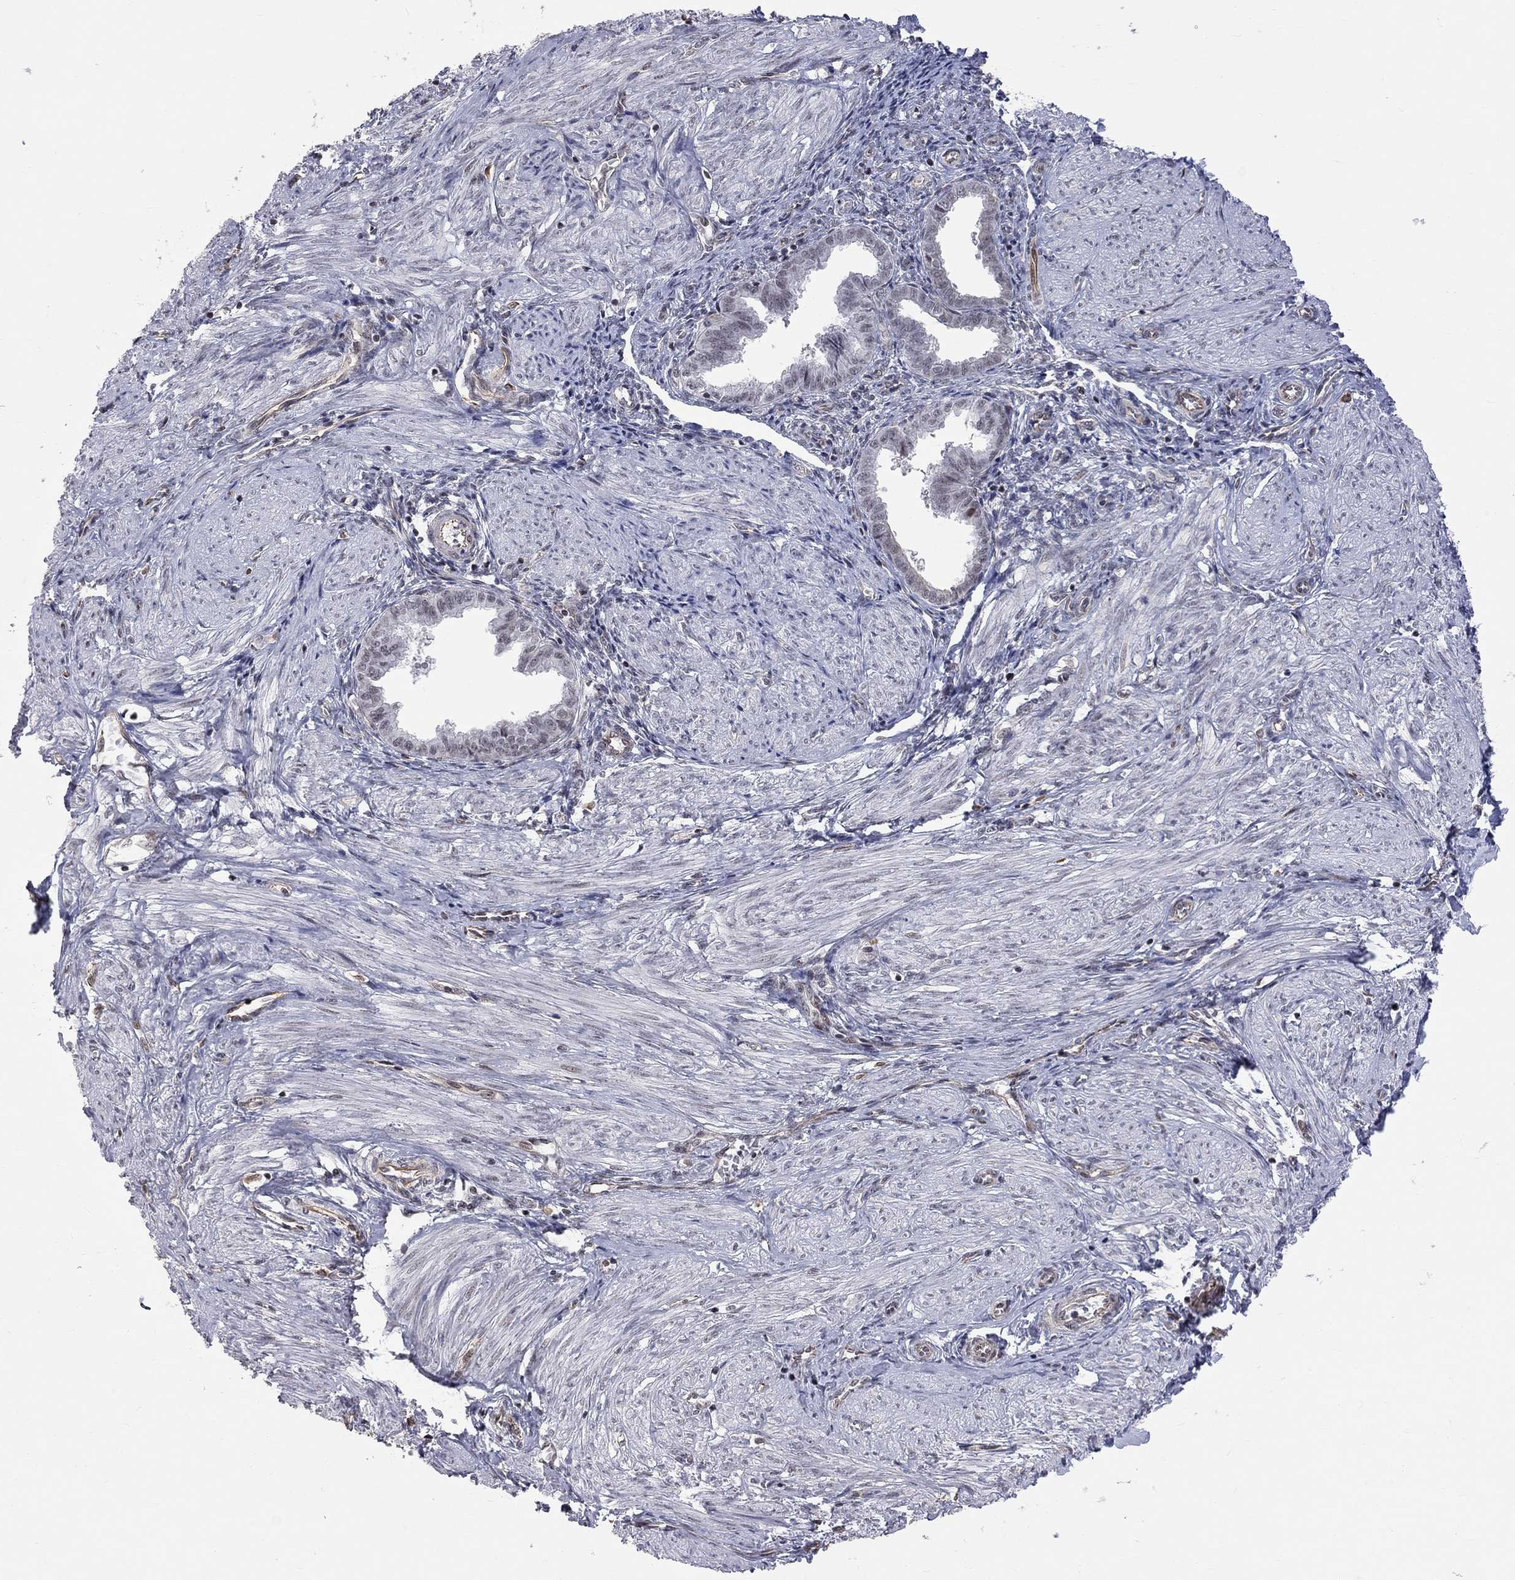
{"staining": {"intensity": "negative", "quantity": "none", "location": "none"}, "tissue": "endometrium", "cell_type": "Cells in endometrial stroma", "image_type": "normal", "snomed": [{"axis": "morphology", "description": "Normal tissue, NOS"}, {"axis": "topography", "description": "Endometrium"}], "caption": "DAB (3,3'-diaminobenzidine) immunohistochemical staining of normal endometrium exhibits no significant expression in cells in endometrial stroma.", "gene": "MTNR1B", "patient": {"sex": "female", "age": 37}}